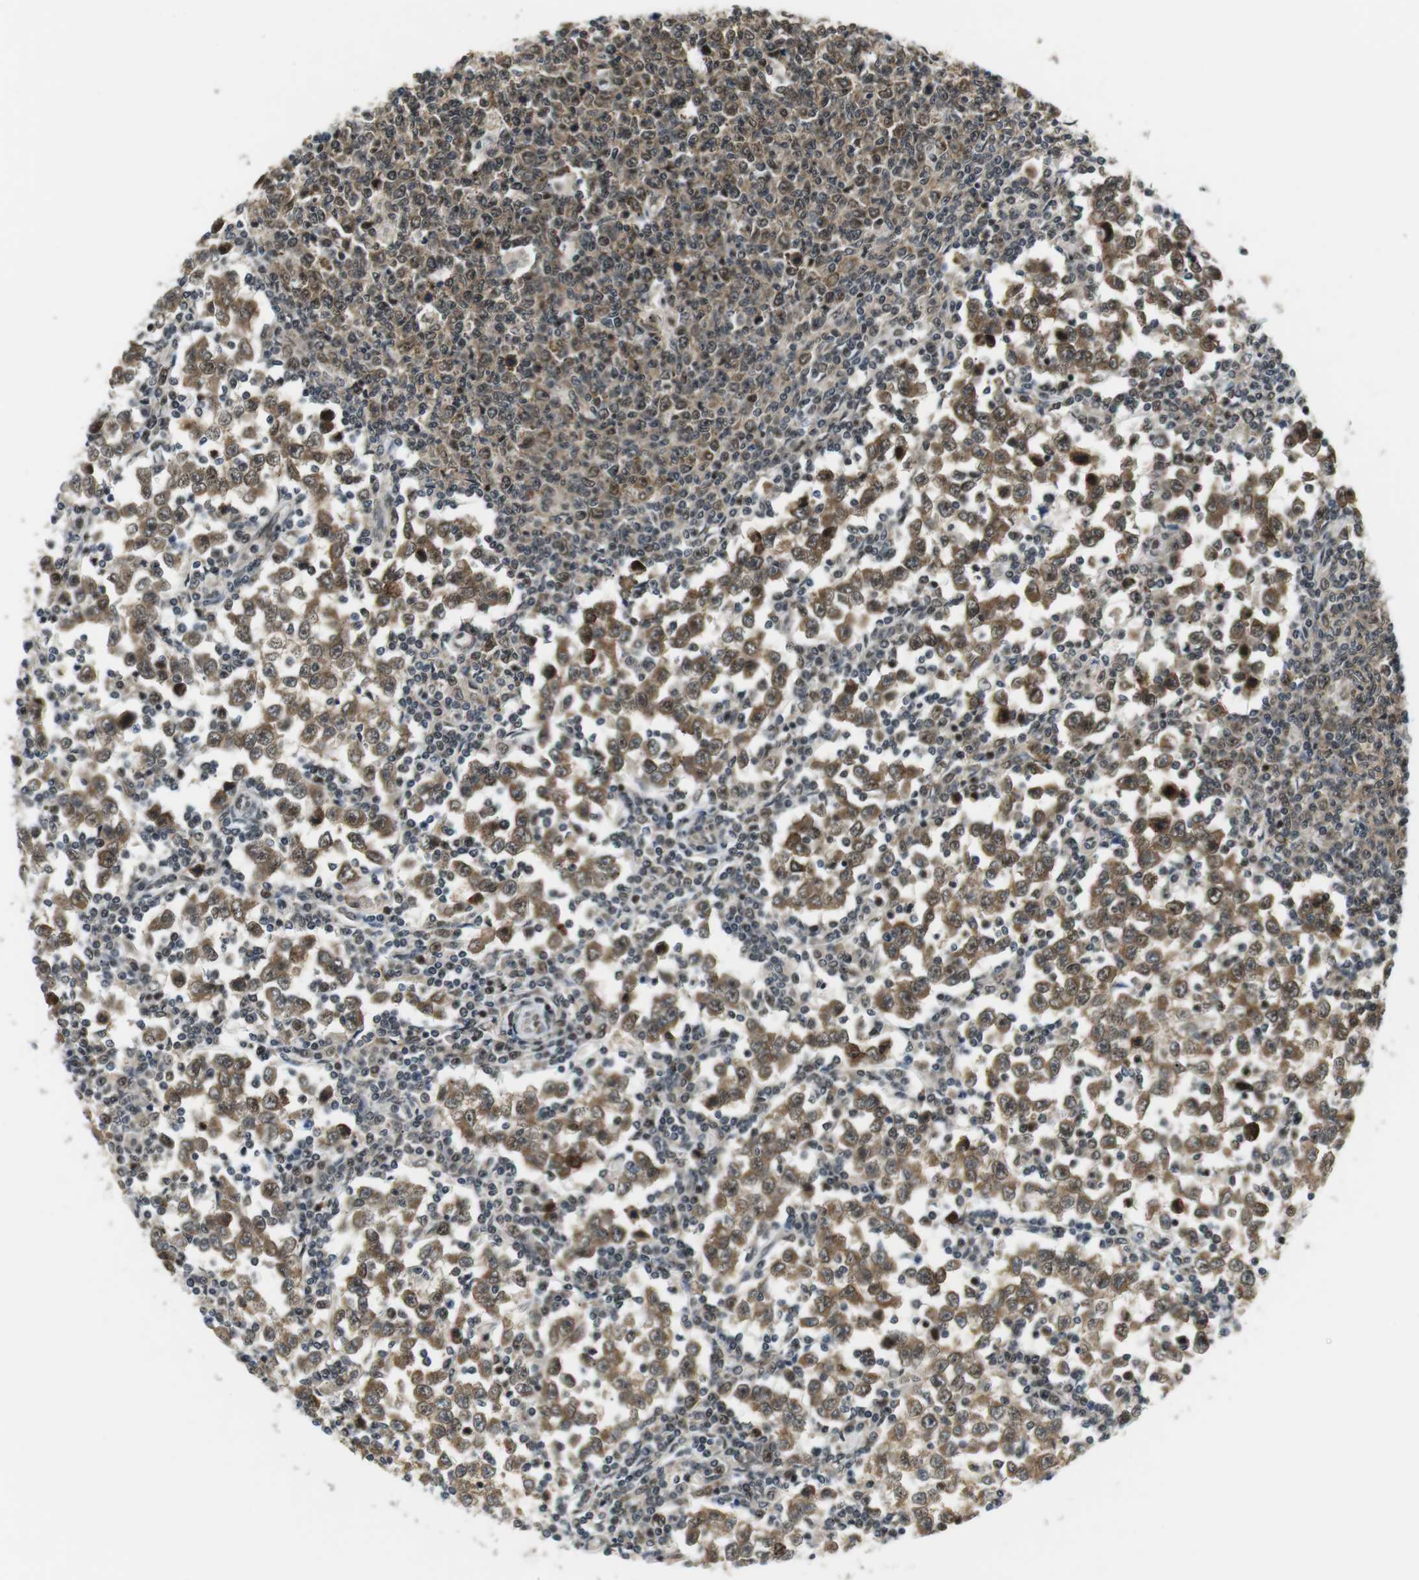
{"staining": {"intensity": "moderate", "quantity": ">75%", "location": "cytoplasmic/membranous"}, "tissue": "testis cancer", "cell_type": "Tumor cells", "image_type": "cancer", "snomed": [{"axis": "morphology", "description": "Seminoma, NOS"}, {"axis": "topography", "description": "Testis"}], "caption": "Seminoma (testis) stained for a protein (brown) shows moderate cytoplasmic/membranous positive positivity in approximately >75% of tumor cells.", "gene": "CSNK2B", "patient": {"sex": "male", "age": 65}}